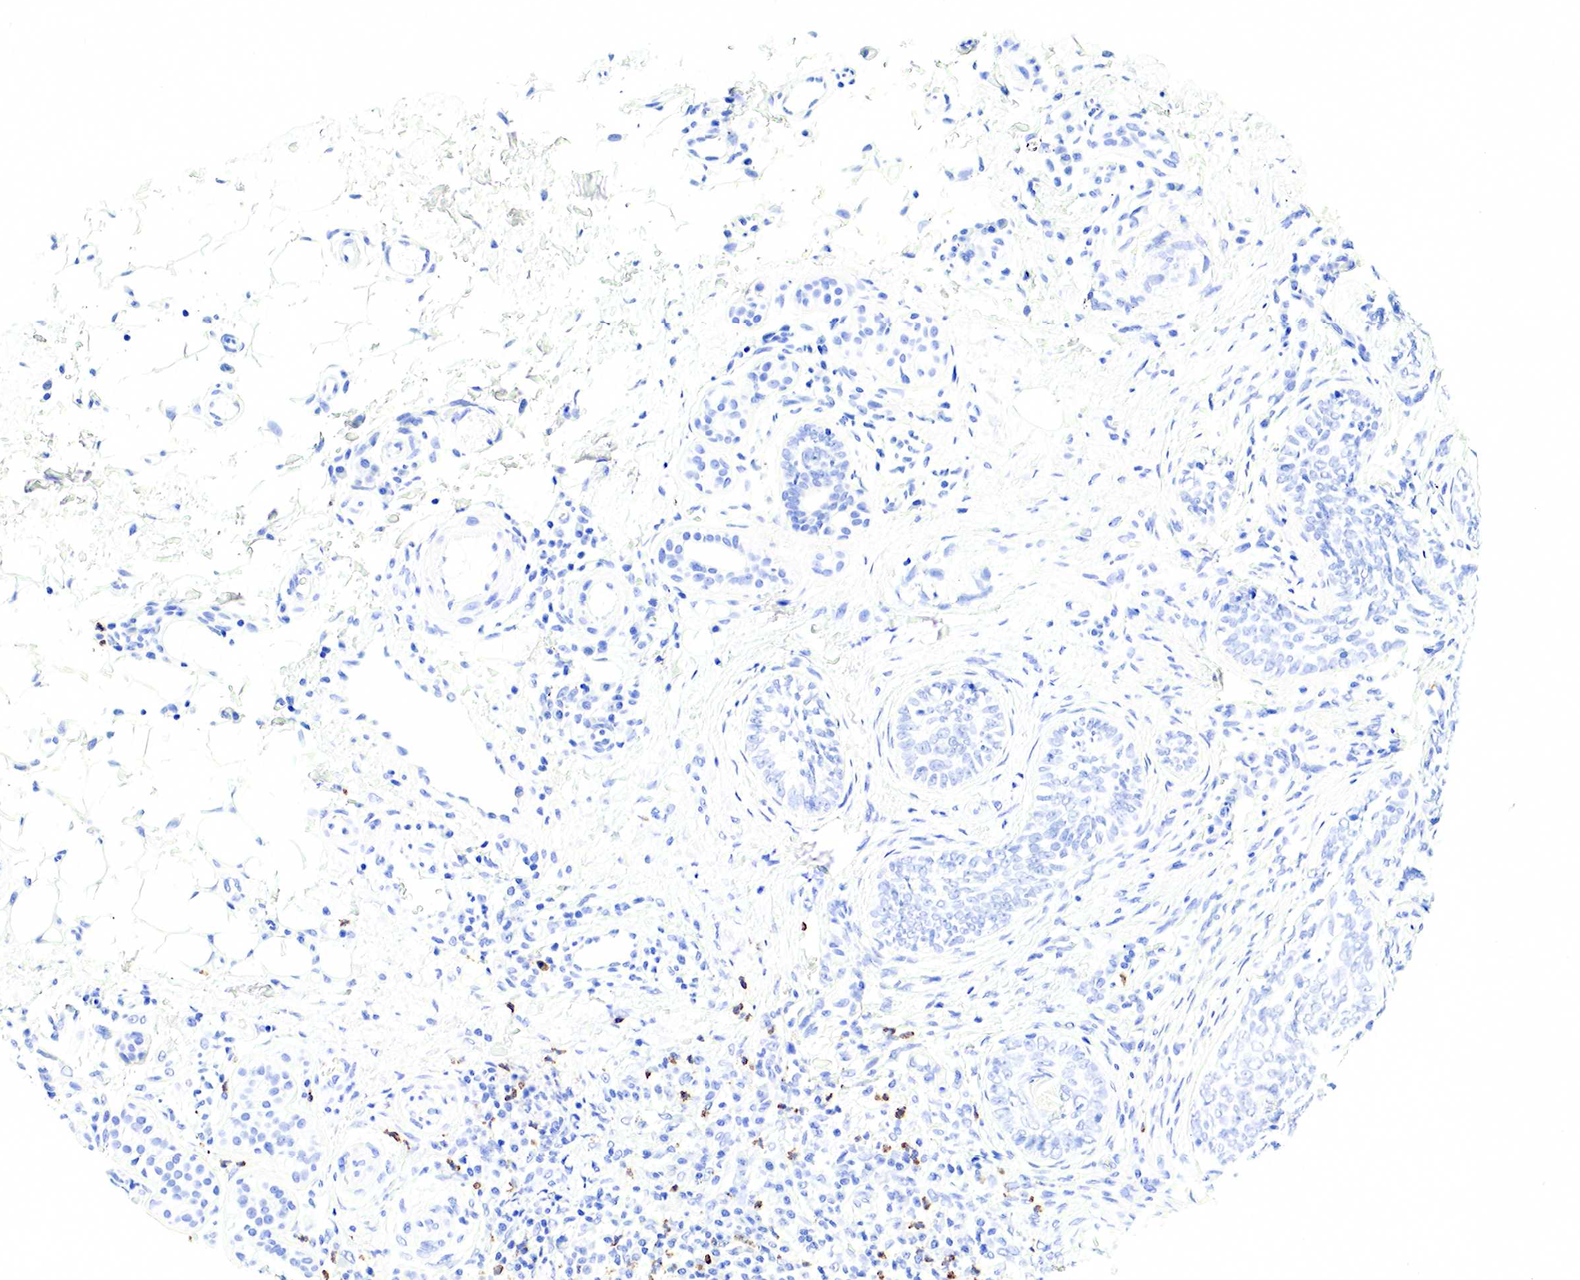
{"staining": {"intensity": "negative", "quantity": "none", "location": "none"}, "tissue": "skin cancer", "cell_type": "Tumor cells", "image_type": "cancer", "snomed": [{"axis": "morphology", "description": "Basal cell carcinoma"}, {"axis": "topography", "description": "Skin"}], "caption": "Protein analysis of skin cancer shows no significant positivity in tumor cells.", "gene": "FUT4", "patient": {"sex": "male", "age": 89}}